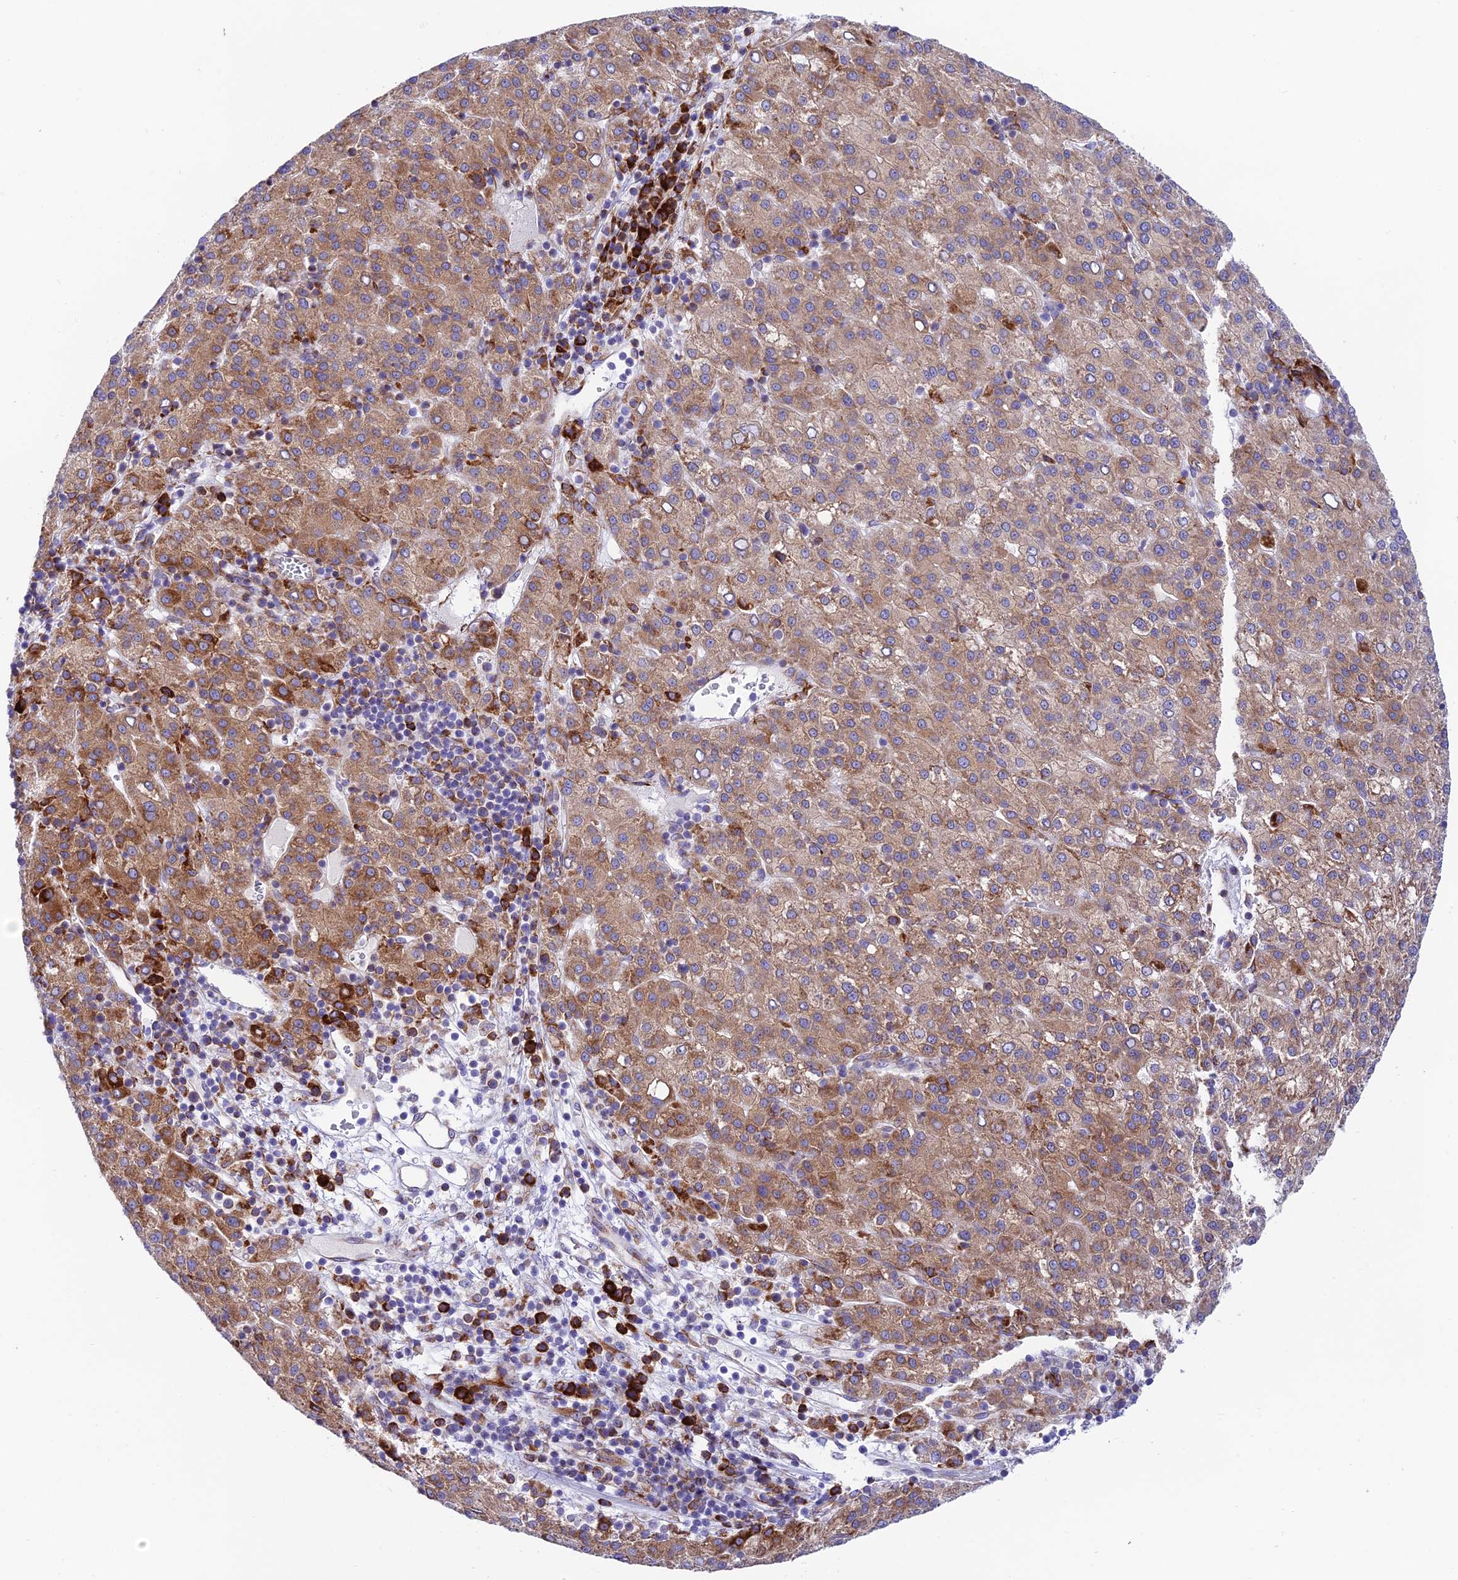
{"staining": {"intensity": "strong", "quantity": ">75%", "location": "cytoplasmic/membranous"}, "tissue": "liver cancer", "cell_type": "Tumor cells", "image_type": "cancer", "snomed": [{"axis": "morphology", "description": "Carcinoma, Hepatocellular, NOS"}, {"axis": "topography", "description": "Liver"}], "caption": "Immunohistochemistry (IHC) (DAB (3,3'-diaminobenzidine)) staining of human hepatocellular carcinoma (liver) shows strong cytoplasmic/membranous protein staining in about >75% of tumor cells.", "gene": "TUBGCP6", "patient": {"sex": "female", "age": 58}}